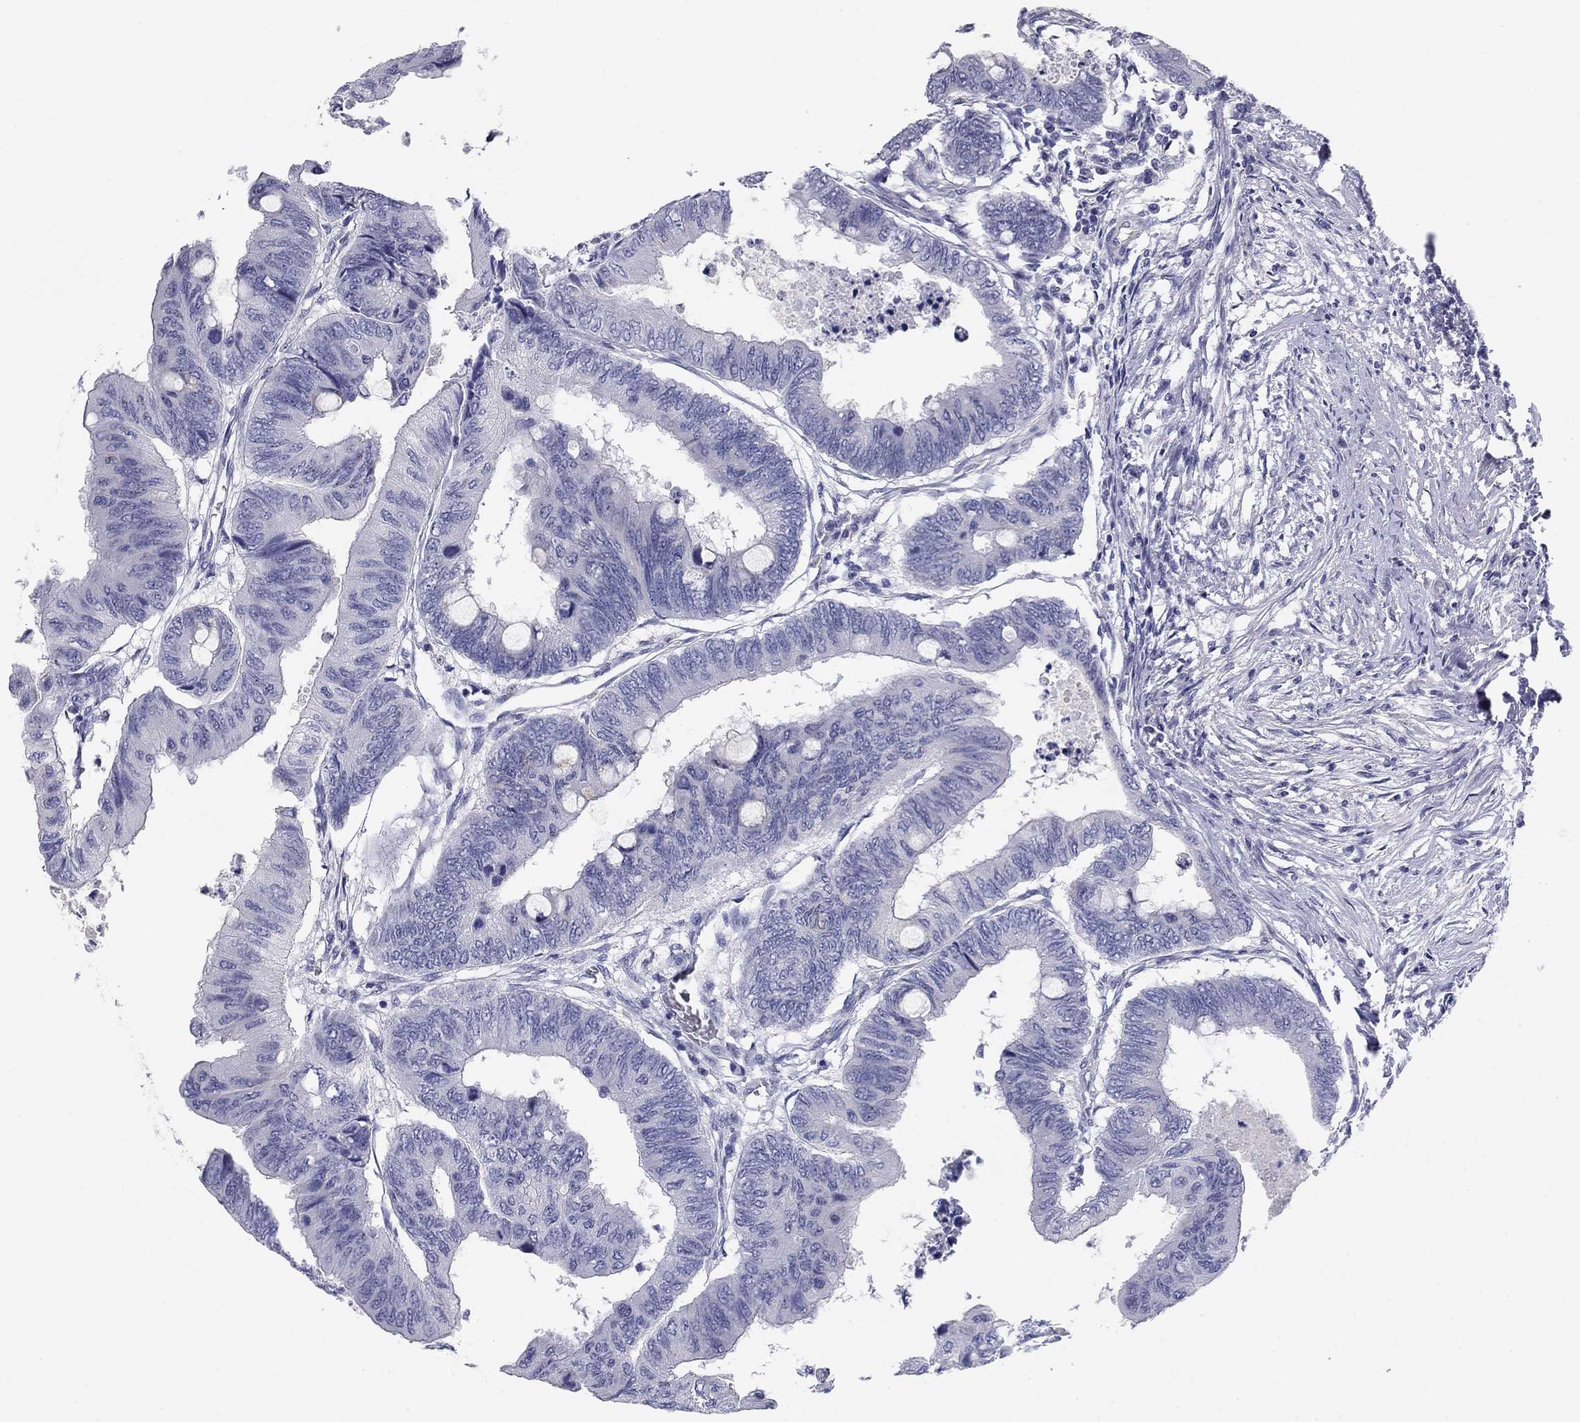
{"staining": {"intensity": "negative", "quantity": "none", "location": "none"}, "tissue": "colorectal cancer", "cell_type": "Tumor cells", "image_type": "cancer", "snomed": [{"axis": "morphology", "description": "Normal tissue, NOS"}, {"axis": "morphology", "description": "Adenocarcinoma, NOS"}, {"axis": "topography", "description": "Rectum"}, {"axis": "topography", "description": "Peripheral nerve tissue"}], "caption": "An immunohistochemistry micrograph of colorectal cancer is shown. There is no staining in tumor cells of colorectal cancer.", "gene": "SEPTIN3", "patient": {"sex": "male", "age": 92}}